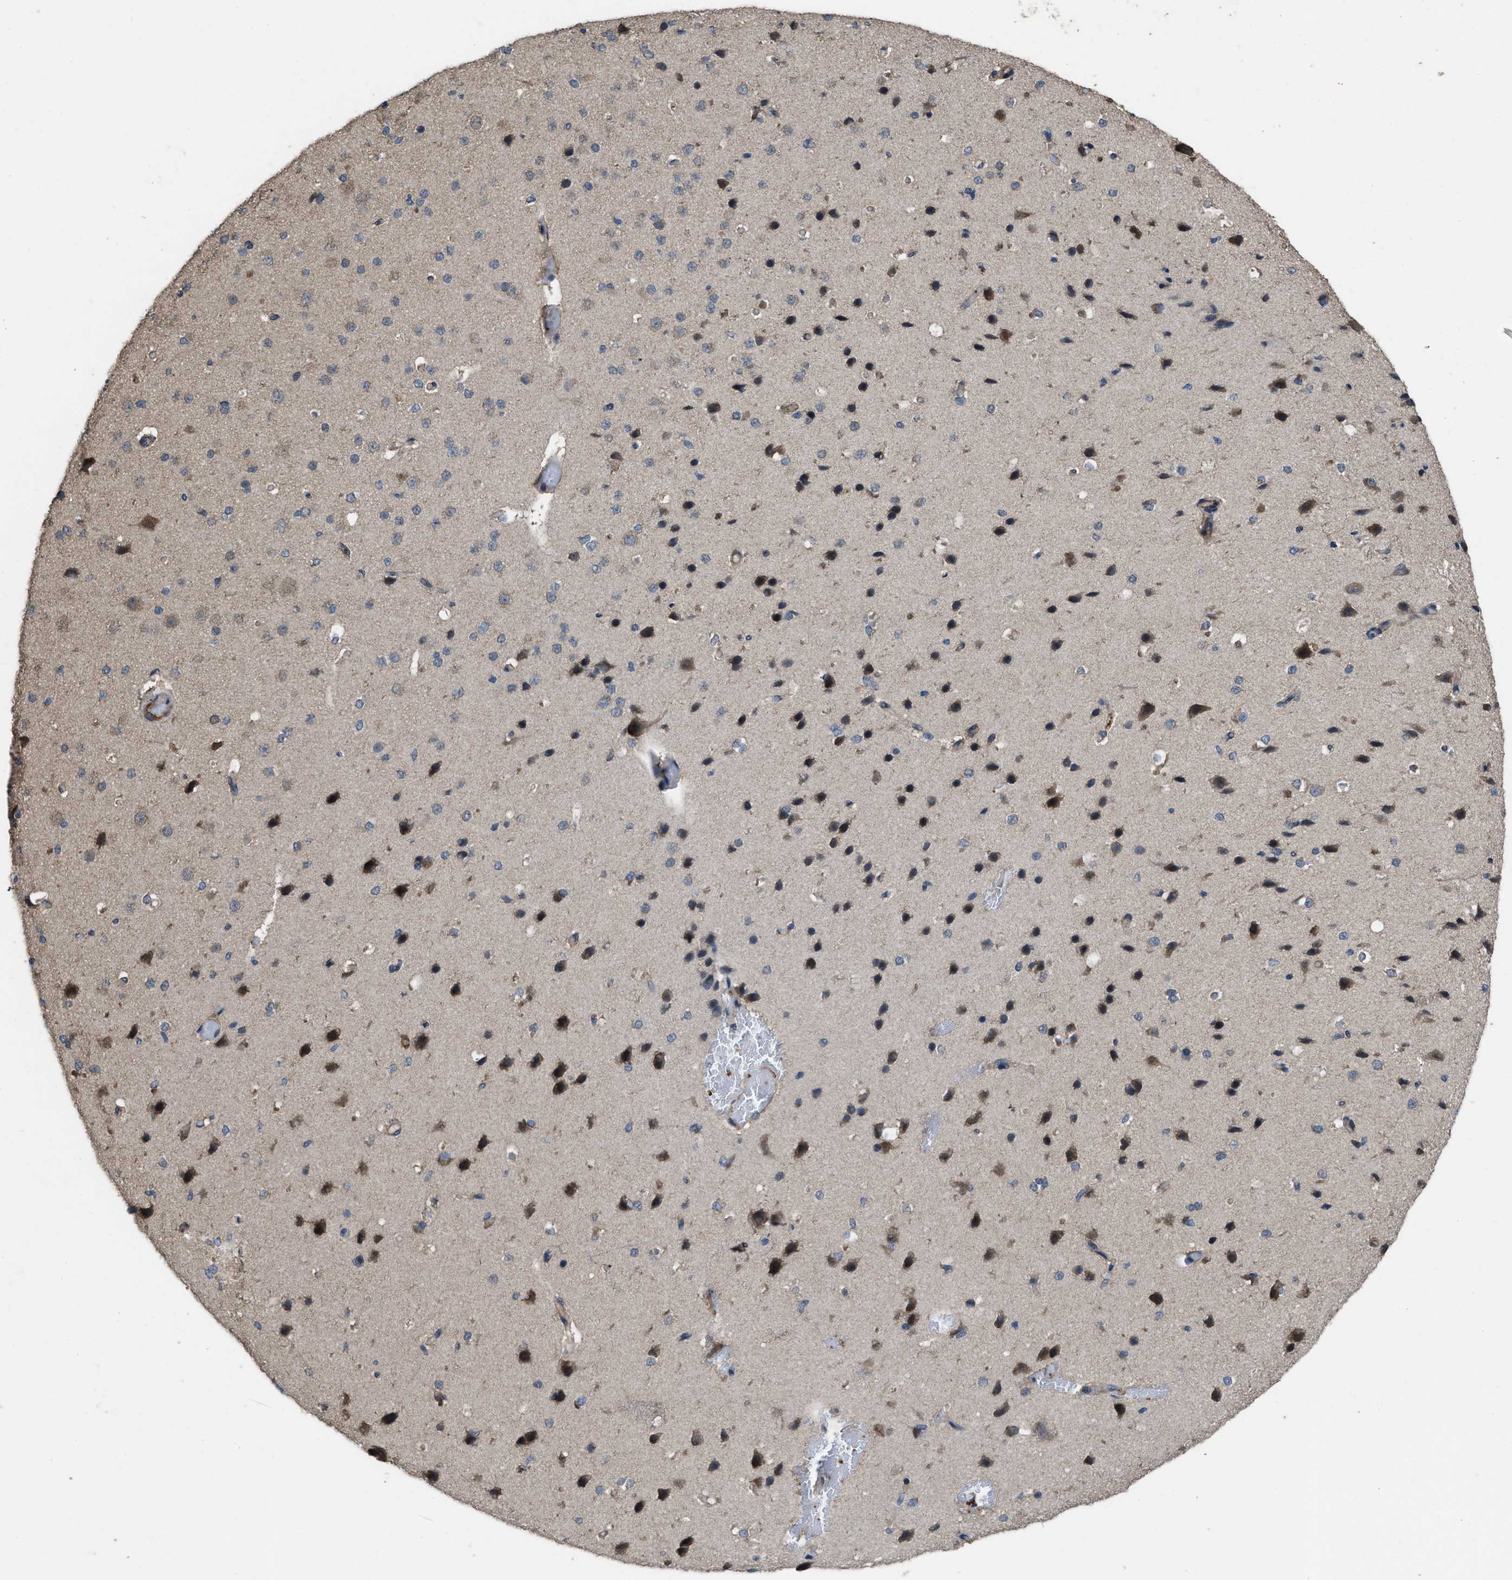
{"staining": {"intensity": "moderate", "quantity": ">75%", "location": "cytoplasmic/membranous"}, "tissue": "cerebral cortex", "cell_type": "Endothelial cells", "image_type": "normal", "snomed": [{"axis": "morphology", "description": "Normal tissue, NOS"}, {"axis": "morphology", "description": "Developmental malformation"}, {"axis": "topography", "description": "Cerebral cortex"}], "caption": "Protein staining of benign cerebral cortex exhibits moderate cytoplasmic/membranous staining in about >75% of endothelial cells. (brown staining indicates protein expression, while blue staining denotes nuclei).", "gene": "ARL6", "patient": {"sex": "female", "age": 30}}